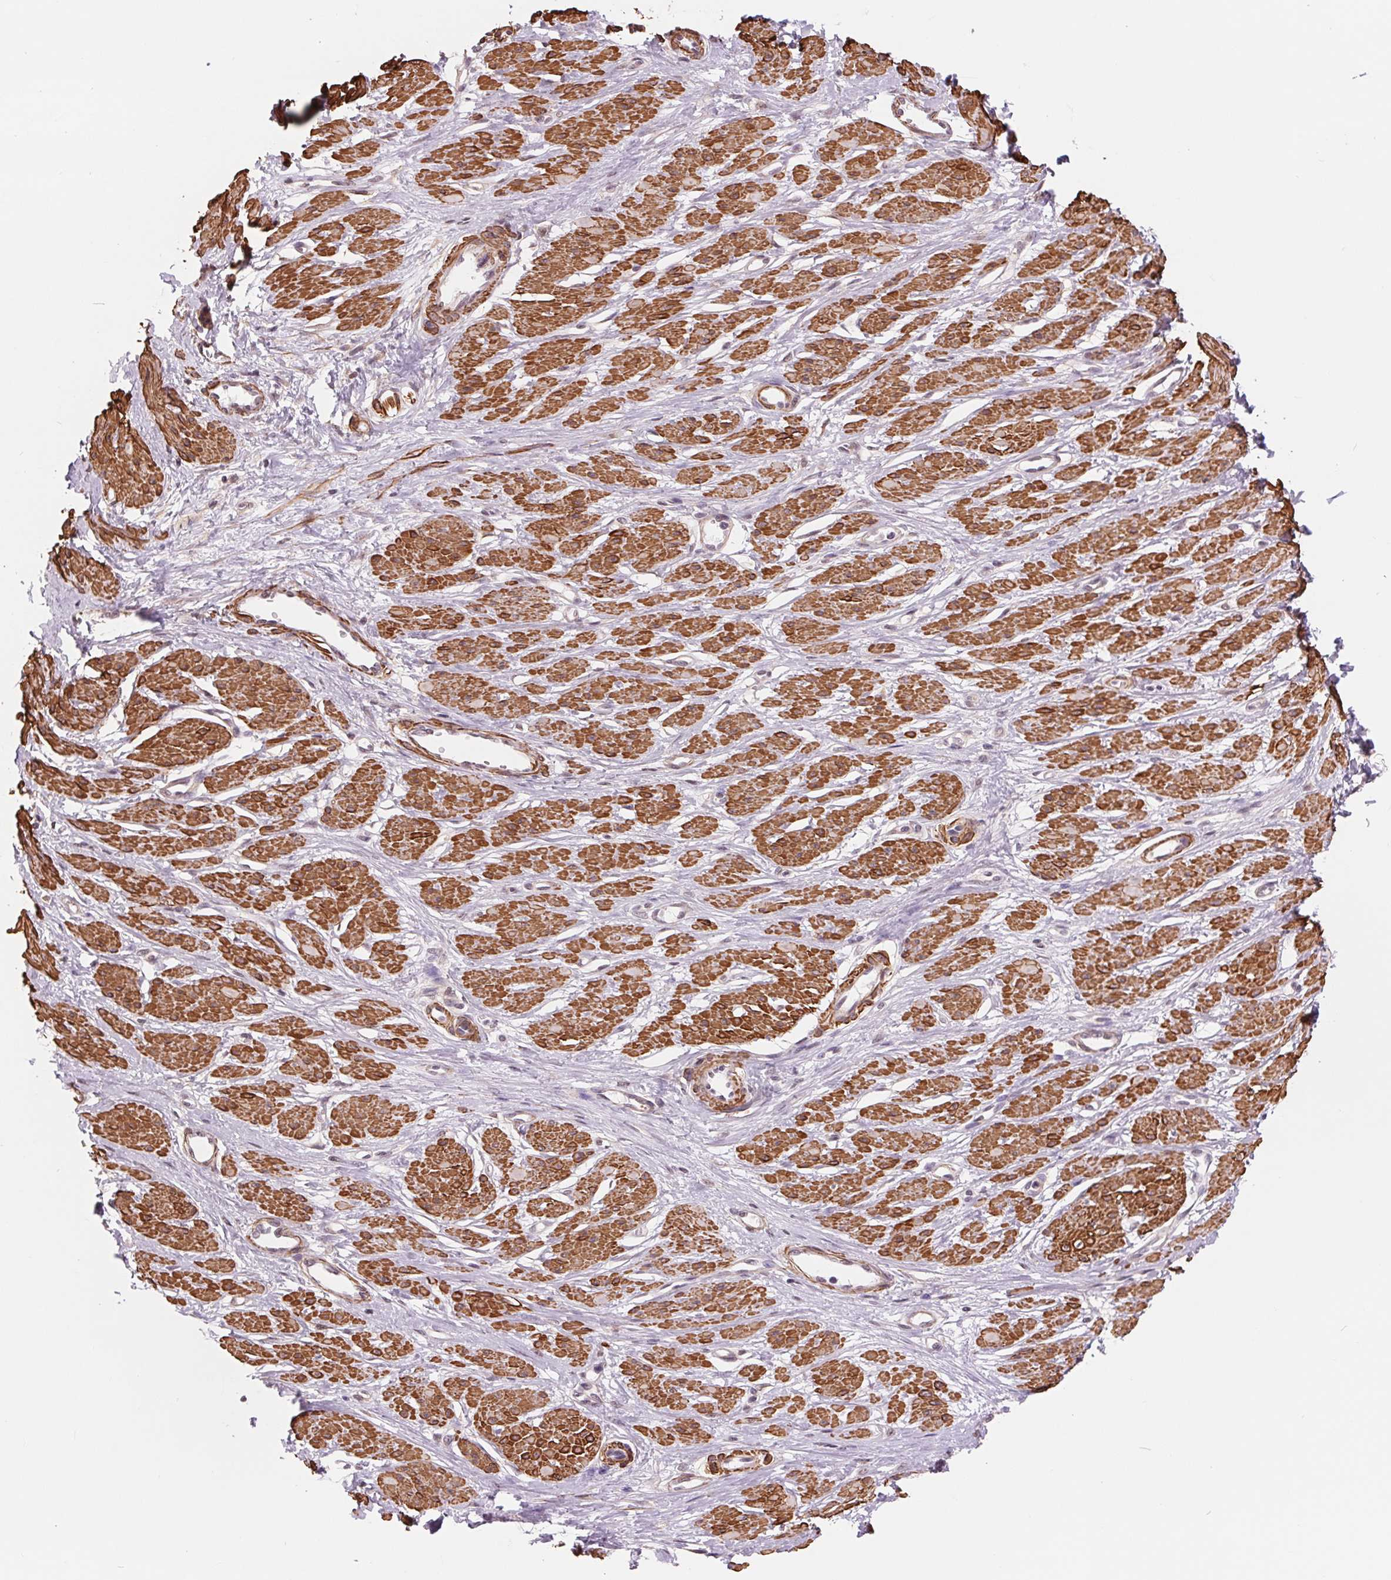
{"staining": {"intensity": "strong", "quantity": ">75%", "location": "cytoplasmic/membranous"}, "tissue": "smooth muscle", "cell_type": "Smooth muscle cells", "image_type": "normal", "snomed": [{"axis": "morphology", "description": "Normal tissue, NOS"}, {"axis": "topography", "description": "Smooth muscle"}, {"axis": "topography", "description": "Uterus"}], "caption": "IHC histopathology image of benign human smooth muscle stained for a protein (brown), which shows high levels of strong cytoplasmic/membranous positivity in about >75% of smooth muscle cells.", "gene": "BCAT1", "patient": {"sex": "female", "age": 39}}